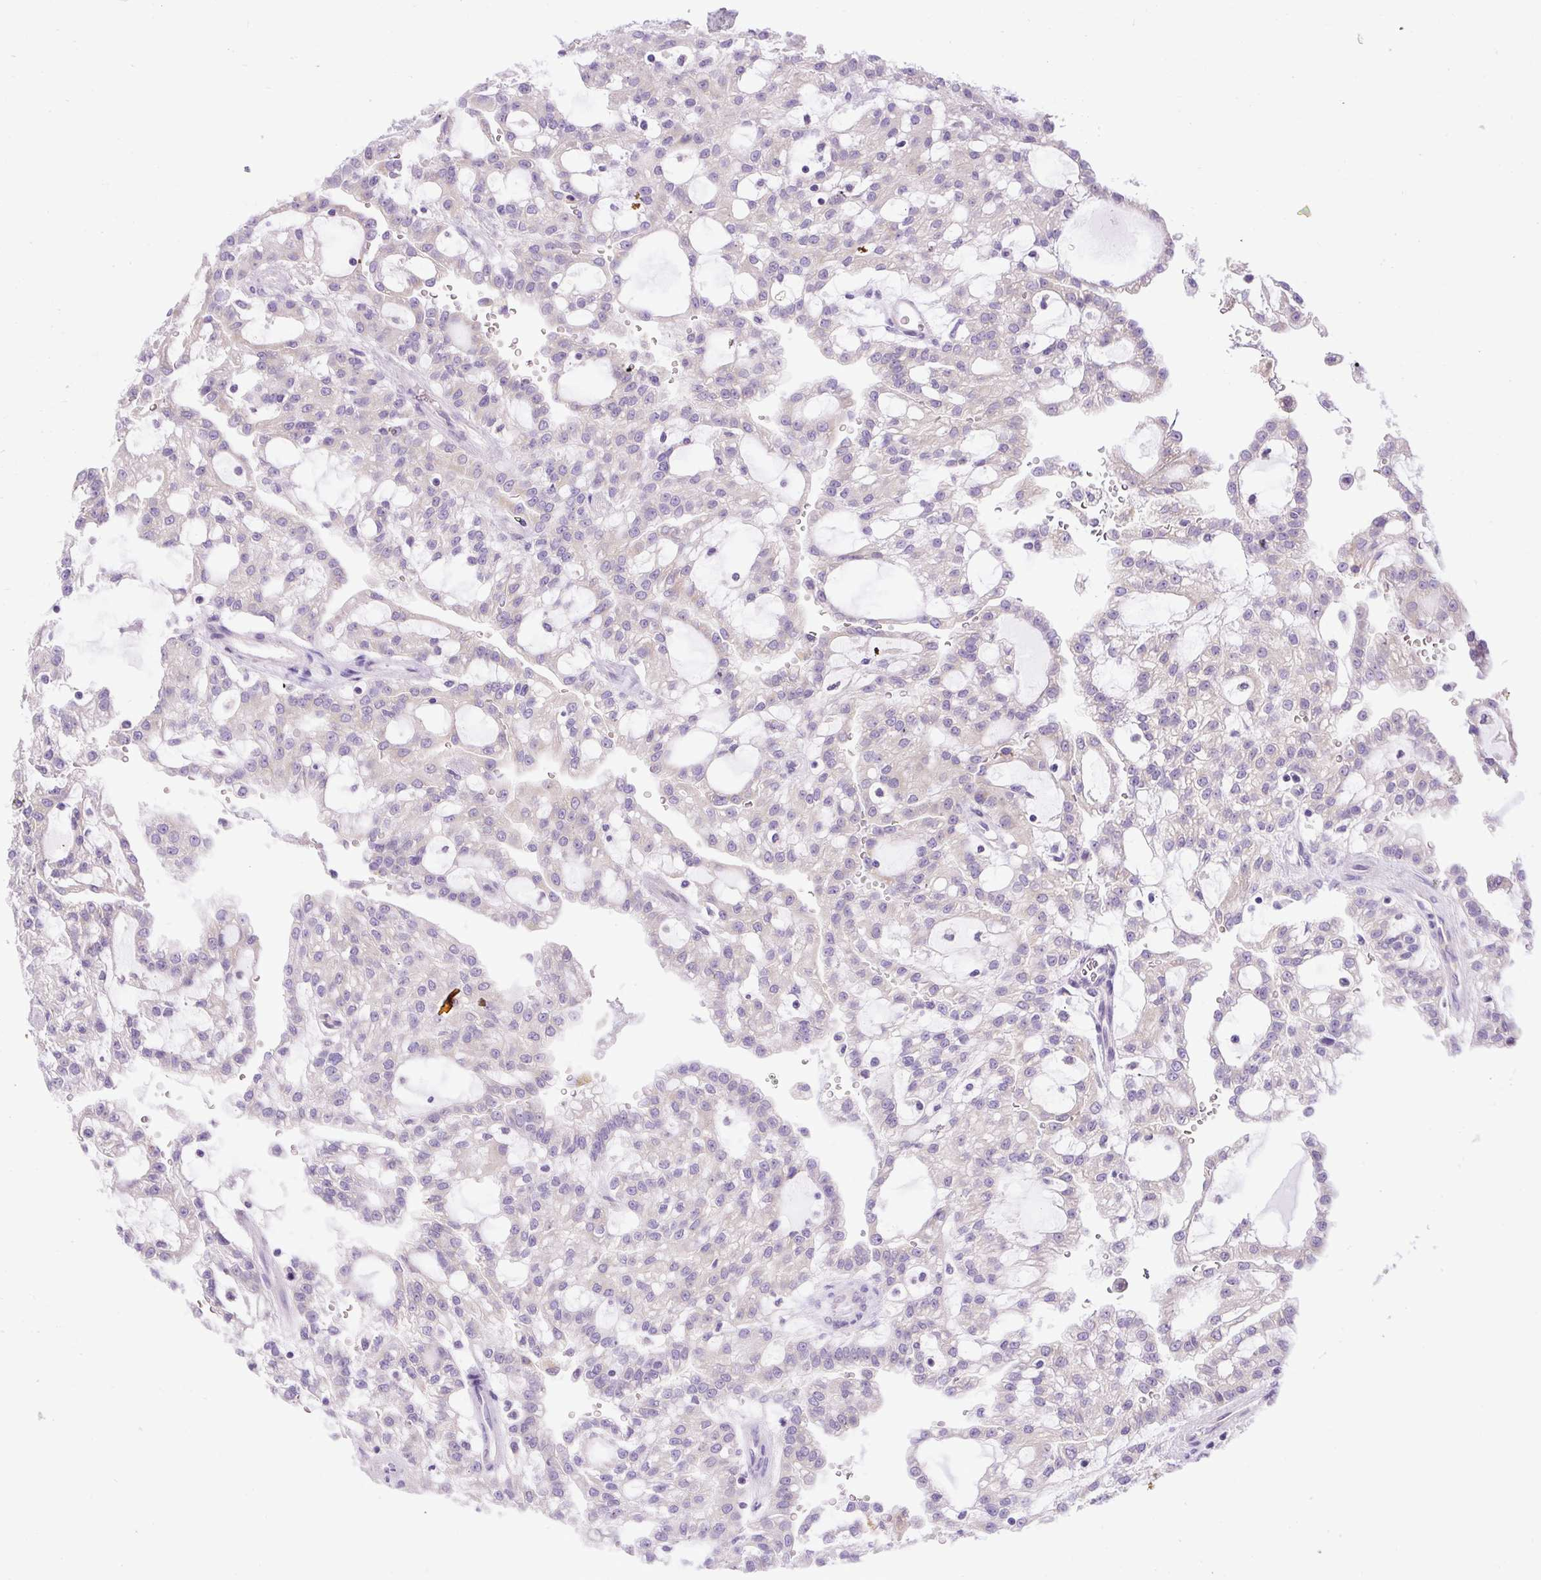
{"staining": {"intensity": "negative", "quantity": "none", "location": "none"}, "tissue": "renal cancer", "cell_type": "Tumor cells", "image_type": "cancer", "snomed": [{"axis": "morphology", "description": "Adenocarcinoma, NOS"}, {"axis": "topography", "description": "Kidney"}], "caption": "DAB (3,3'-diaminobenzidine) immunohistochemical staining of human renal cancer (adenocarcinoma) displays no significant positivity in tumor cells. (DAB IHC, high magnification).", "gene": "SYBU", "patient": {"sex": "male", "age": 63}}